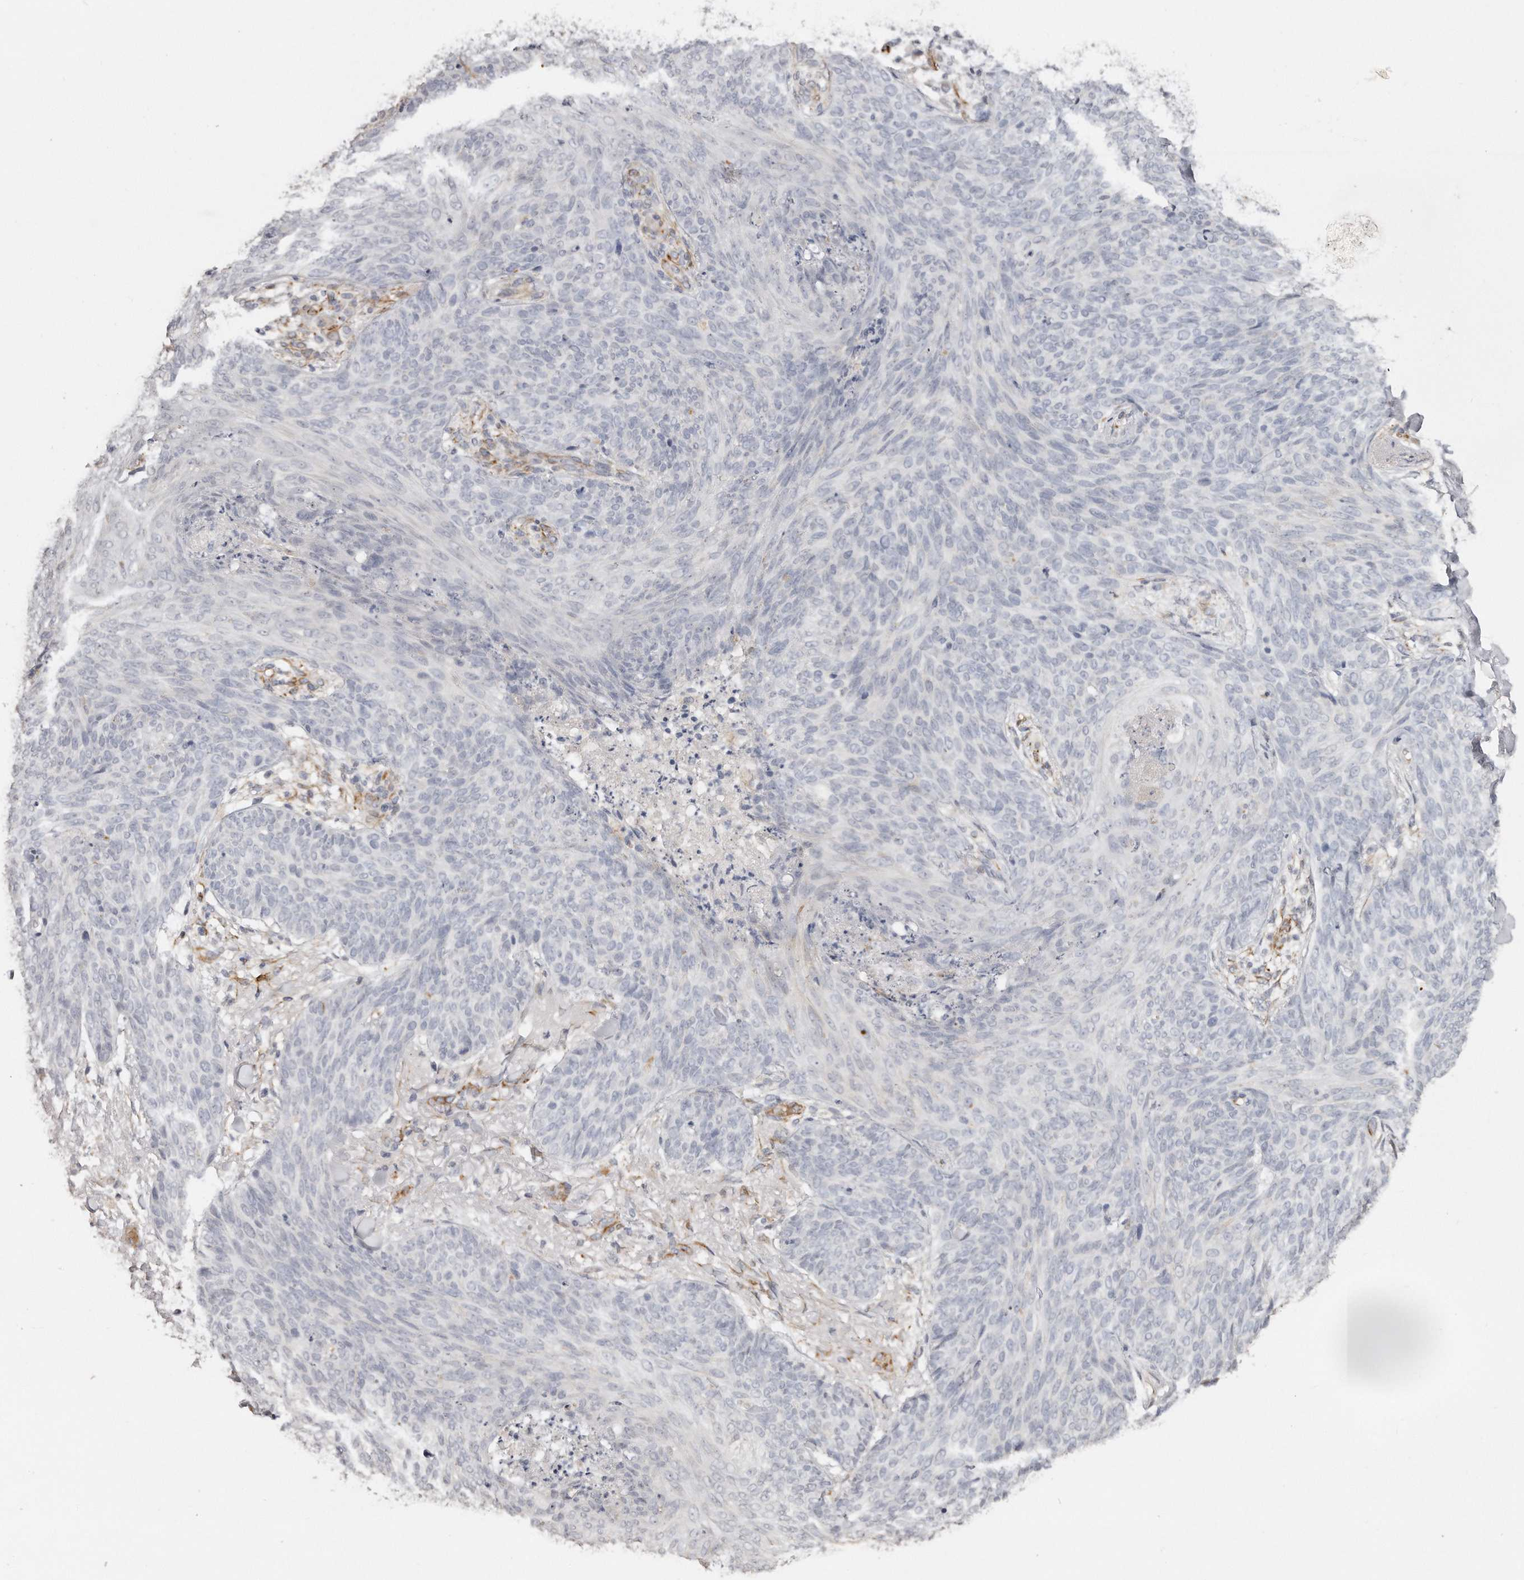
{"staining": {"intensity": "negative", "quantity": "none", "location": "none"}, "tissue": "skin cancer", "cell_type": "Tumor cells", "image_type": "cancer", "snomed": [{"axis": "morphology", "description": "Basal cell carcinoma"}, {"axis": "topography", "description": "Skin"}], "caption": "IHC micrograph of skin cancer (basal cell carcinoma) stained for a protein (brown), which reveals no positivity in tumor cells.", "gene": "ZYG11A", "patient": {"sex": "male", "age": 85}}